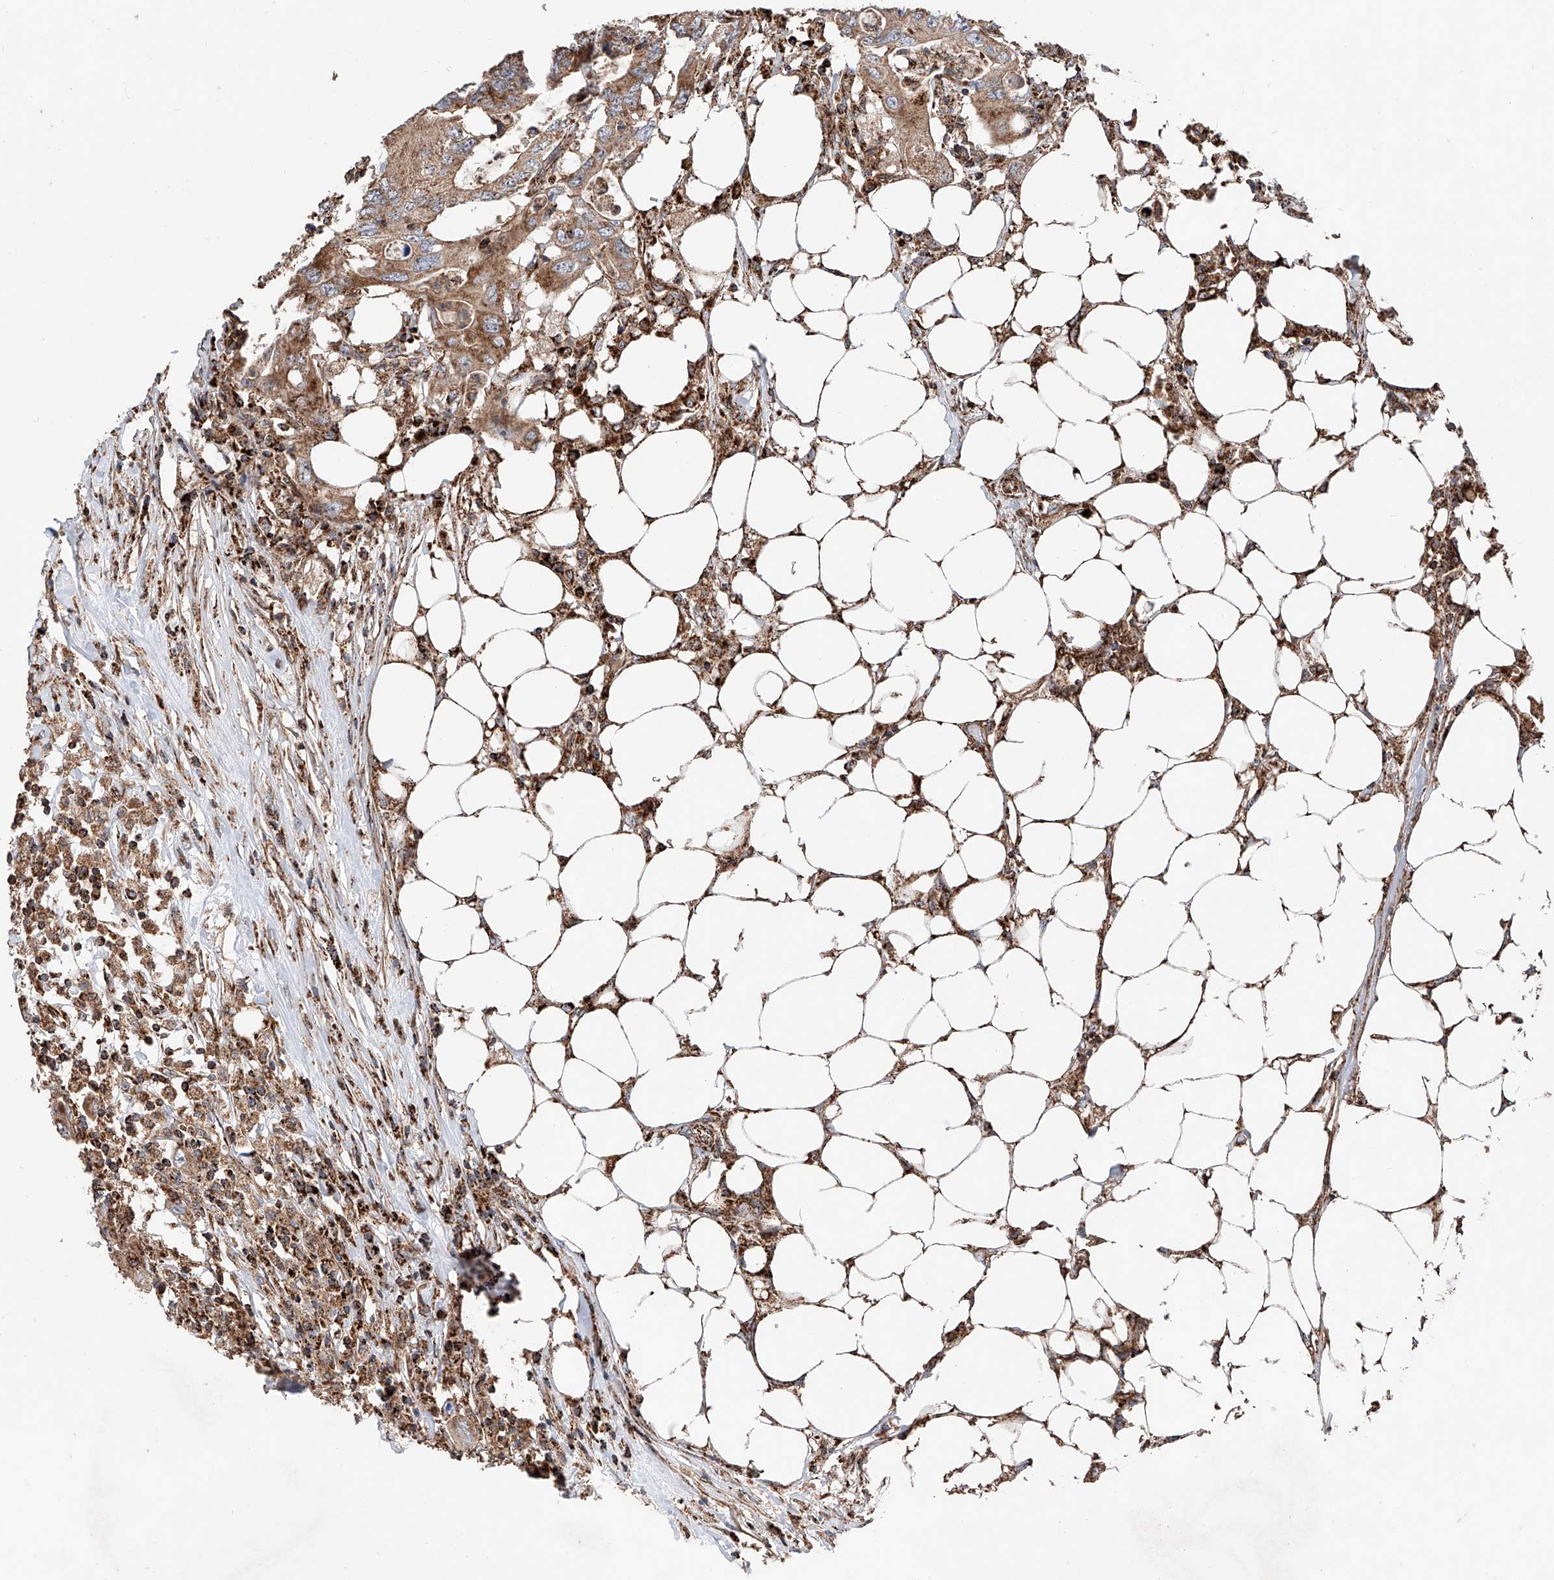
{"staining": {"intensity": "moderate", "quantity": ">75%", "location": "cytoplasmic/membranous"}, "tissue": "colorectal cancer", "cell_type": "Tumor cells", "image_type": "cancer", "snomed": [{"axis": "morphology", "description": "Adenocarcinoma, NOS"}, {"axis": "topography", "description": "Colon"}], "caption": "A brown stain highlights moderate cytoplasmic/membranous positivity of a protein in adenocarcinoma (colorectal) tumor cells. Using DAB (brown) and hematoxylin (blue) stains, captured at high magnification using brightfield microscopy.", "gene": "PISD", "patient": {"sex": "male", "age": 71}}